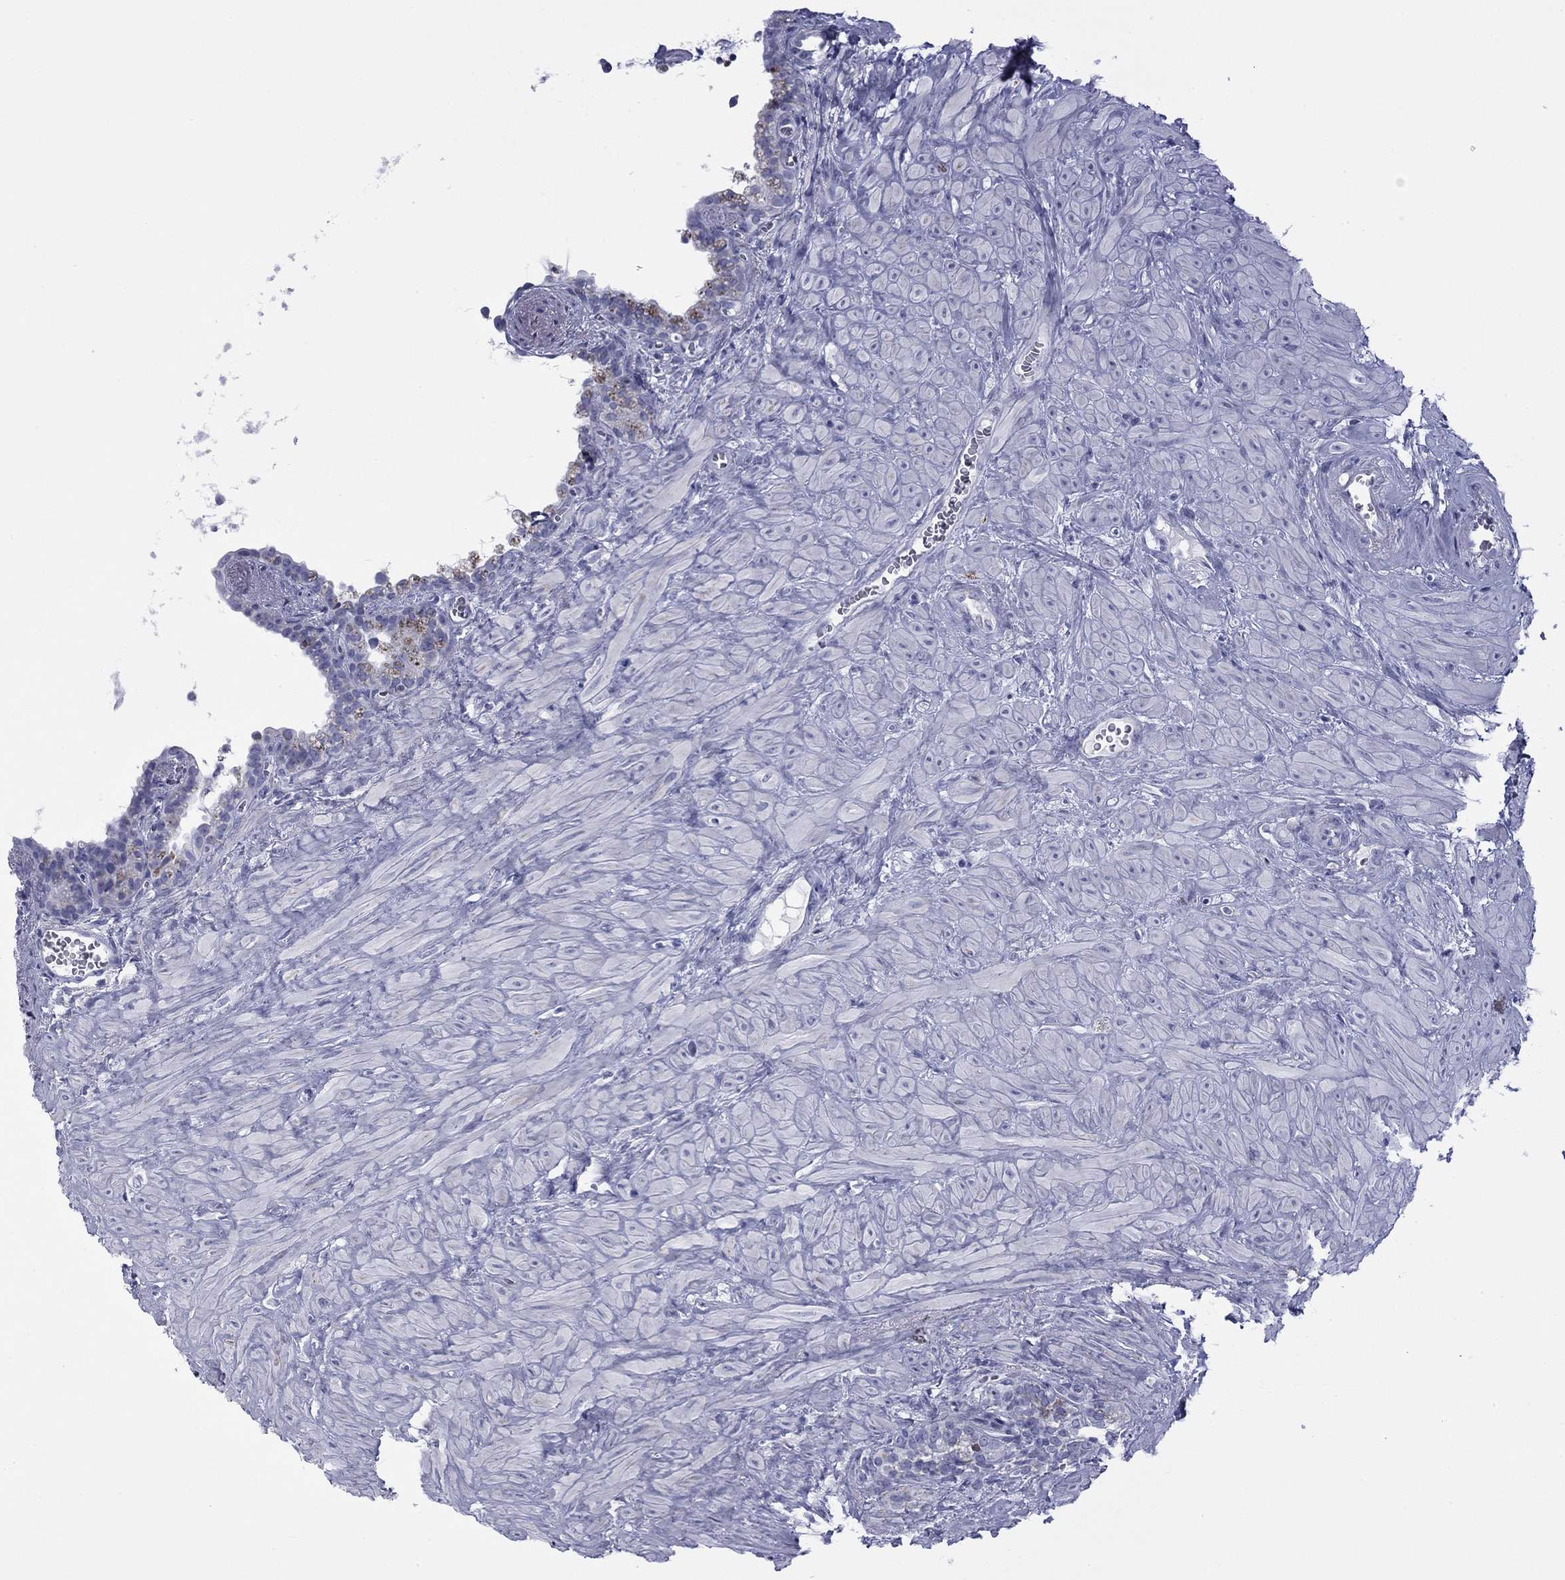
{"staining": {"intensity": "negative", "quantity": "none", "location": "none"}, "tissue": "seminal vesicle", "cell_type": "Glandular cells", "image_type": "normal", "snomed": [{"axis": "morphology", "description": "Normal tissue, NOS"}, {"axis": "topography", "description": "Seminal veicle"}], "caption": "DAB immunohistochemical staining of normal seminal vesicle displays no significant positivity in glandular cells. (Stains: DAB (3,3'-diaminobenzidine) immunohistochemistry (IHC) with hematoxylin counter stain, Microscopy: brightfield microscopy at high magnification).", "gene": "ZP2", "patient": {"sex": "male", "age": 76}}